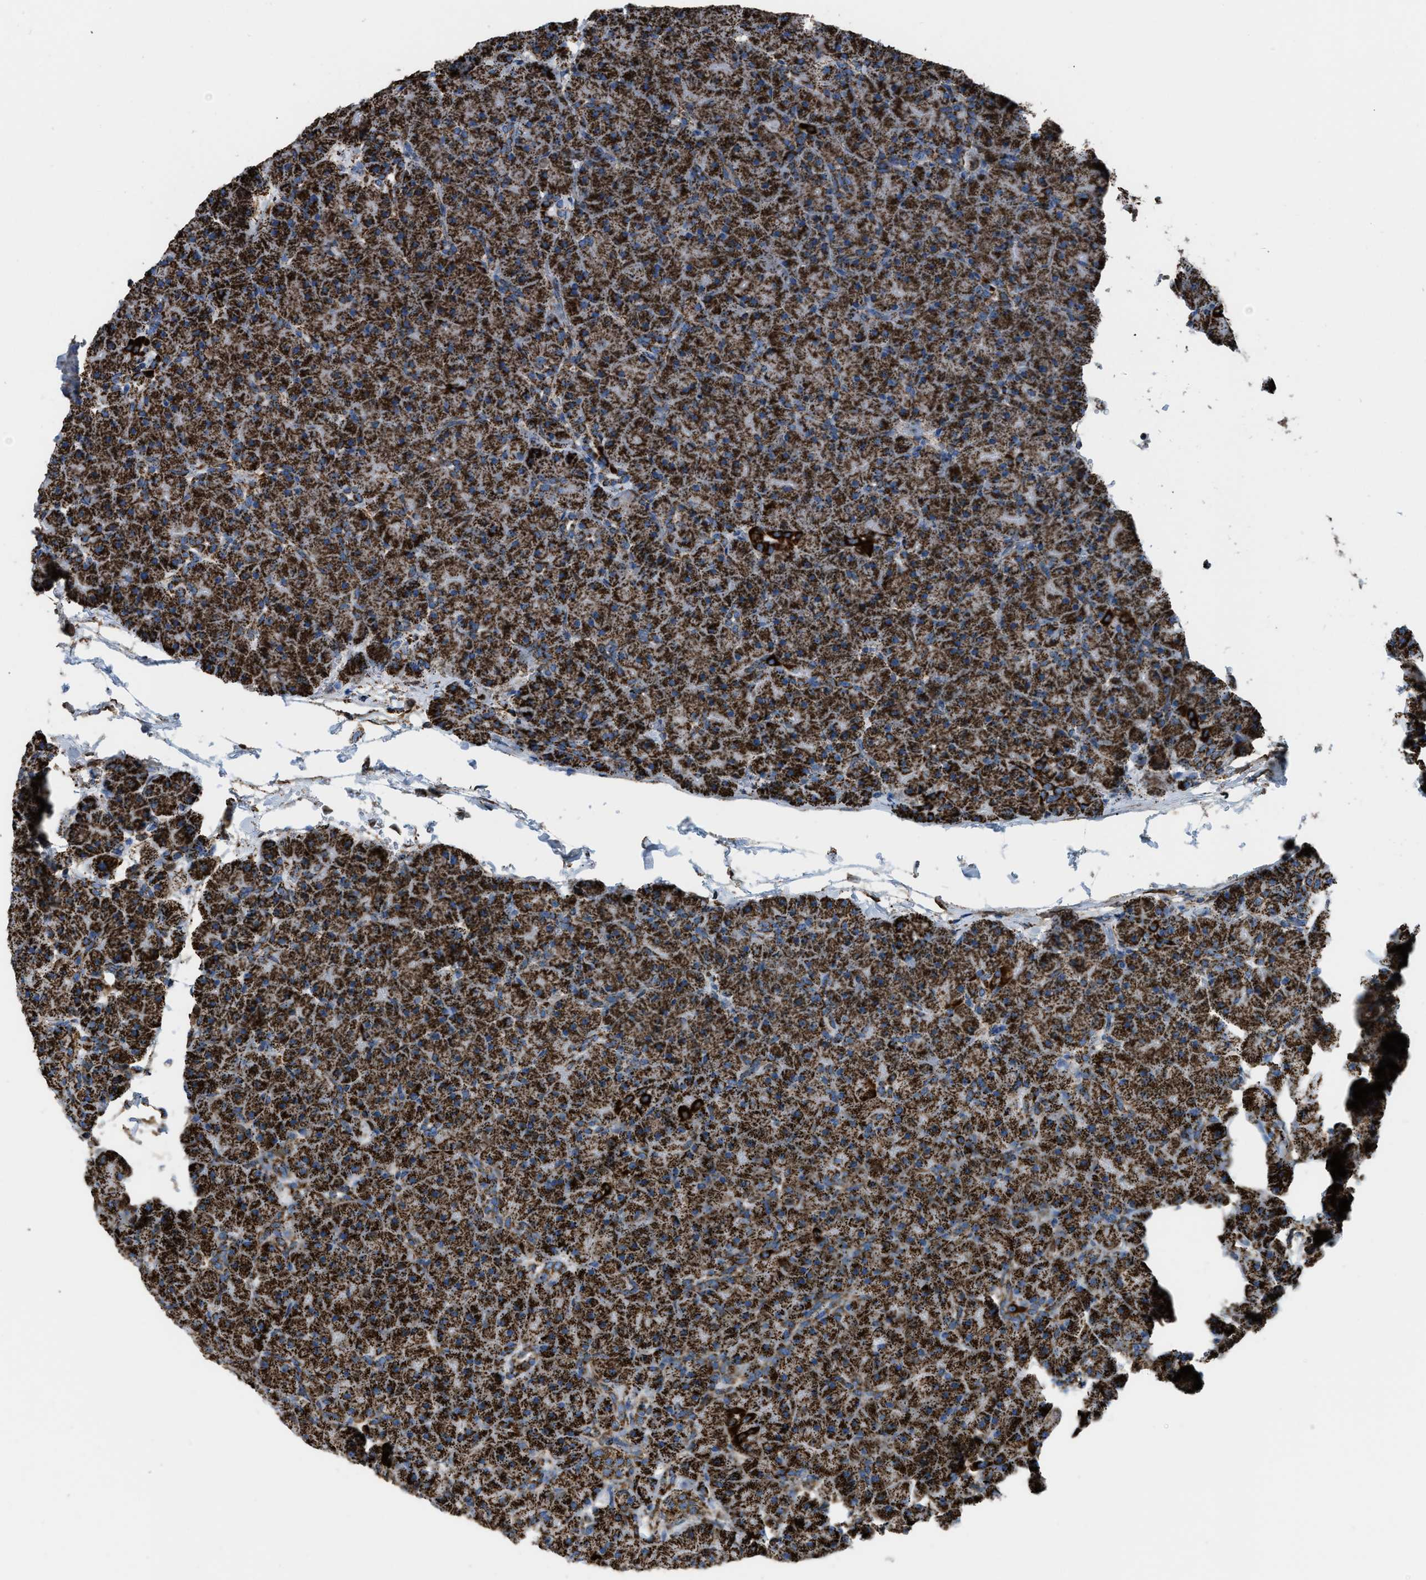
{"staining": {"intensity": "strong", "quantity": ">75%", "location": "cytoplasmic/membranous"}, "tissue": "pancreas", "cell_type": "Exocrine glandular cells", "image_type": "normal", "snomed": [{"axis": "morphology", "description": "Normal tissue, NOS"}, {"axis": "topography", "description": "Pancreas"}], "caption": "Protein staining by immunohistochemistry (IHC) exhibits strong cytoplasmic/membranous expression in approximately >75% of exocrine glandular cells in unremarkable pancreas. The staining is performed using DAB brown chromogen to label protein expression. The nuclei are counter-stained blue using hematoxylin.", "gene": "ETFB", "patient": {"sex": "male", "age": 66}}